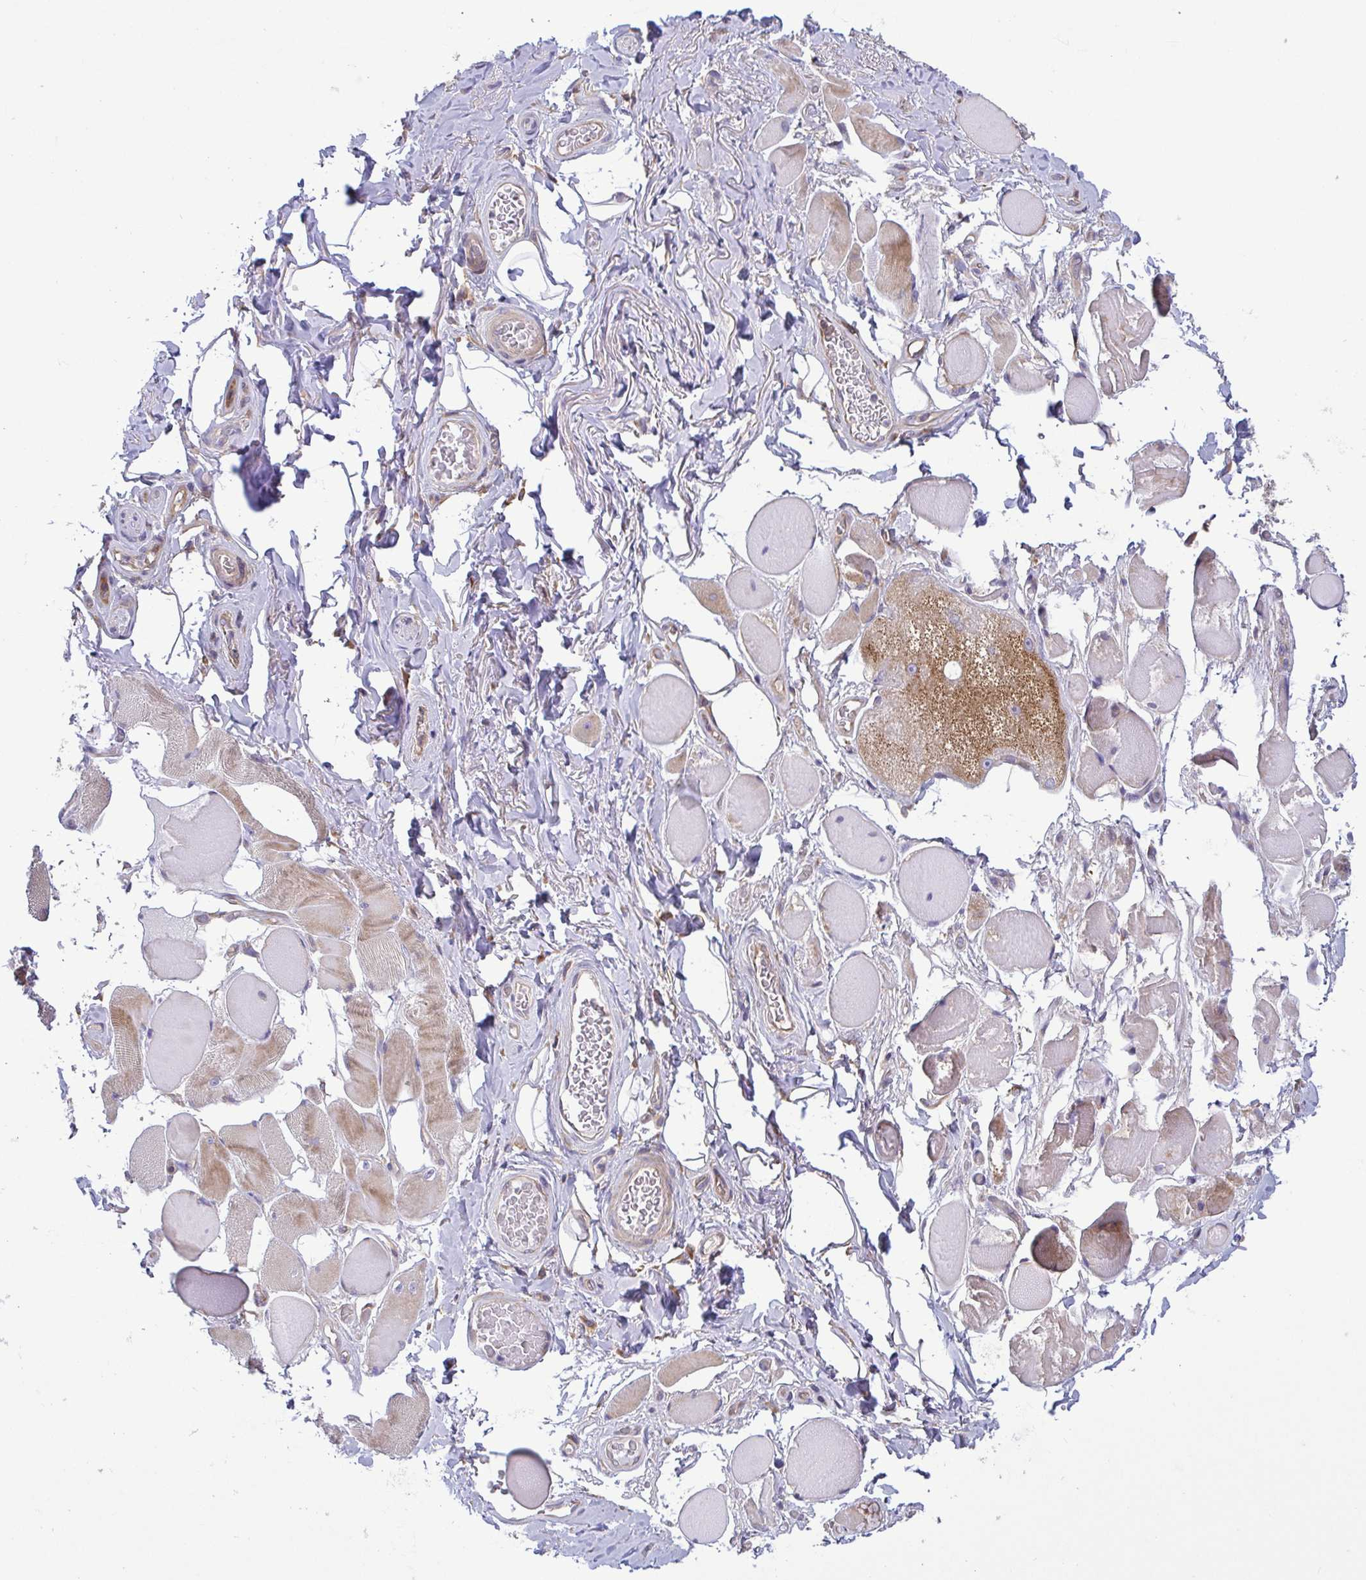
{"staining": {"intensity": "moderate", "quantity": "25%-75%", "location": "cytoplasmic/membranous"}, "tissue": "skeletal muscle", "cell_type": "Myocytes", "image_type": "normal", "snomed": [{"axis": "morphology", "description": "Normal tissue, NOS"}, {"axis": "topography", "description": "Skeletal muscle"}, {"axis": "topography", "description": "Anal"}, {"axis": "topography", "description": "Peripheral nerve tissue"}], "caption": "Immunohistochemical staining of normal human skeletal muscle demonstrates moderate cytoplasmic/membranous protein expression in about 25%-75% of myocytes. (DAB IHC with brightfield microscopy, high magnification).", "gene": "LMF2", "patient": {"sex": "male", "age": 53}}